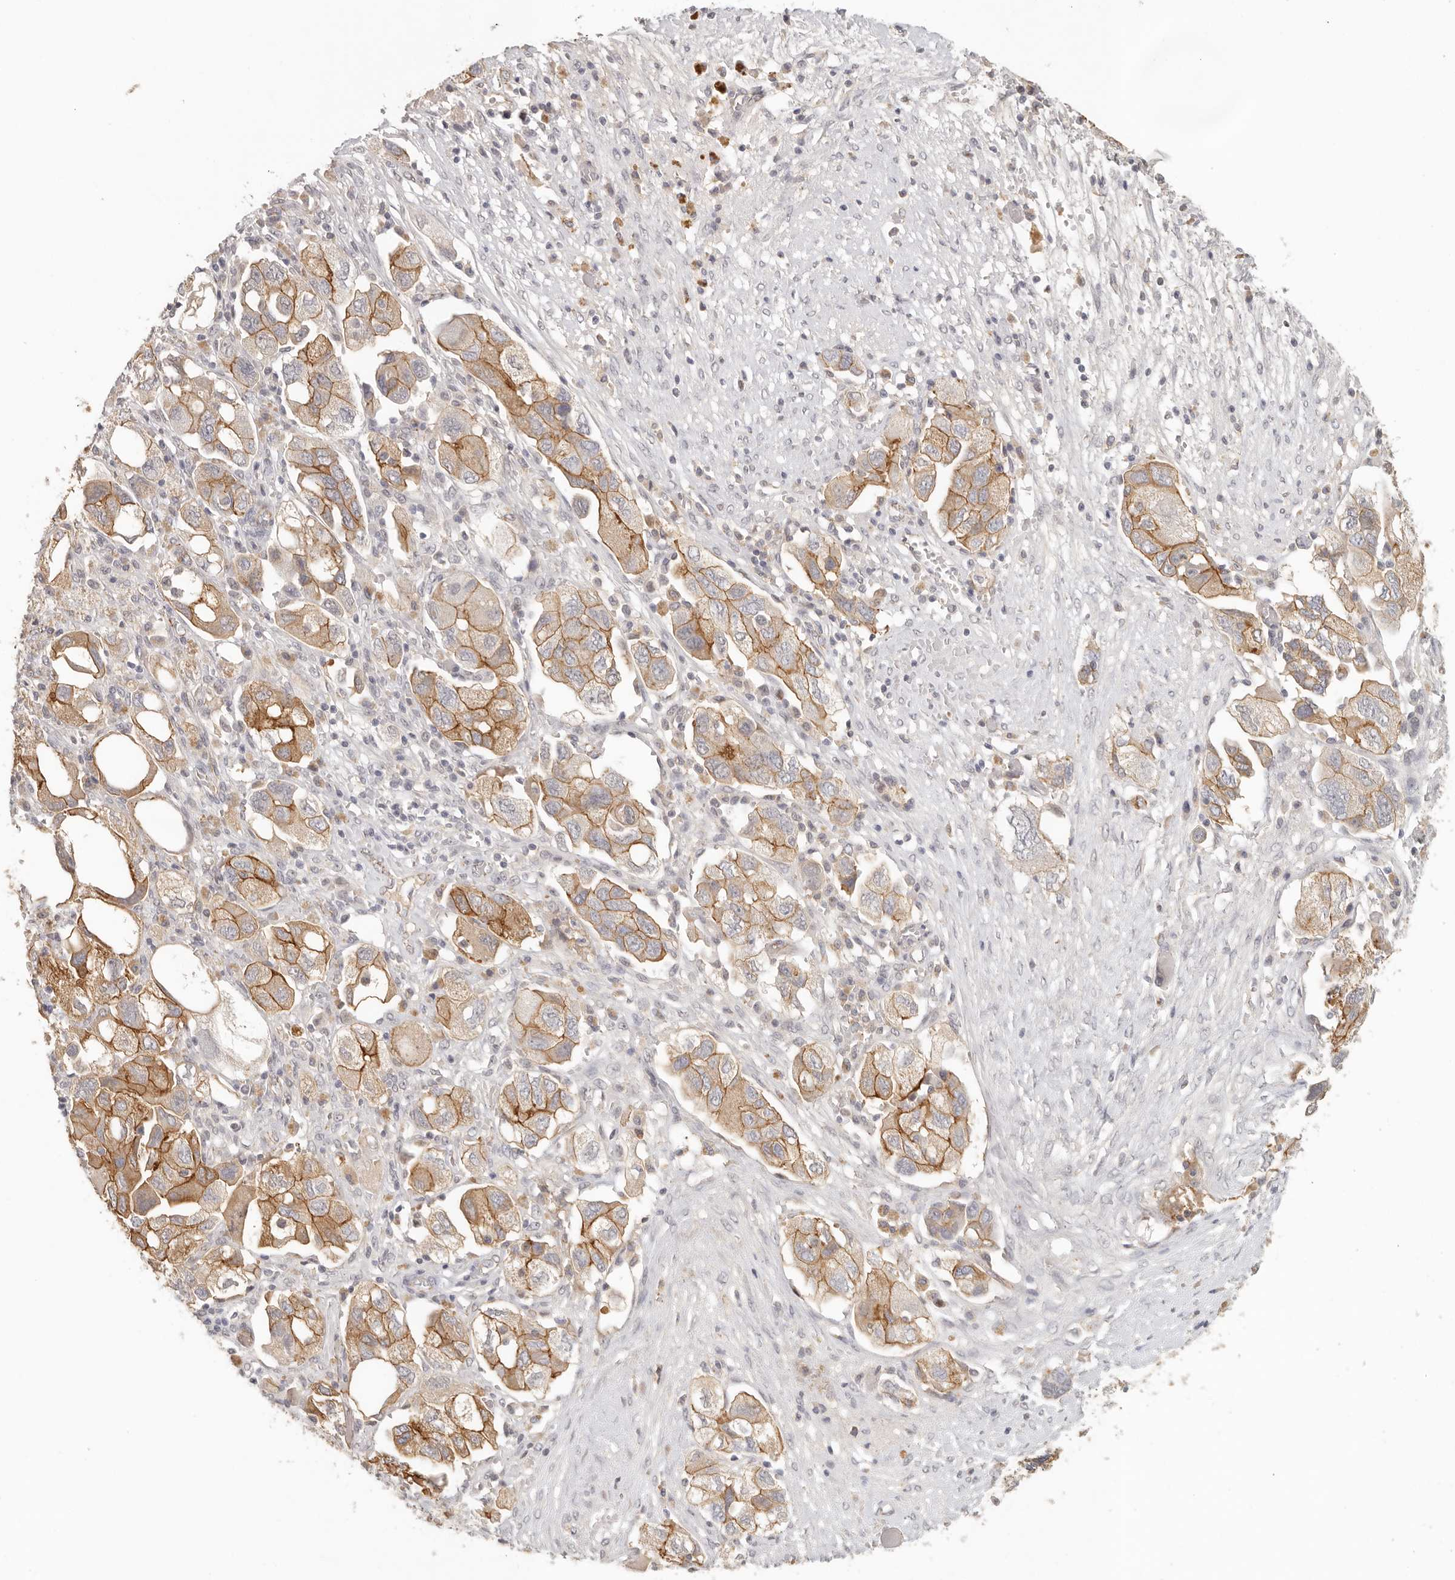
{"staining": {"intensity": "moderate", "quantity": ">75%", "location": "cytoplasmic/membranous"}, "tissue": "ovarian cancer", "cell_type": "Tumor cells", "image_type": "cancer", "snomed": [{"axis": "morphology", "description": "Carcinoma, NOS"}, {"axis": "morphology", "description": "Cystadenocarcinoma, serous, NOS"}, {"axis": "topography", "description": "Ovary"}], "caption": "Serous cystadenocarcinoma (ovarian) was stained to show a protein in brown. There is medium levels of moderate cytoplasmic/membranous positivity in approximately >75% of tumor cells.", "gene": "ANXA9", "patient": {"sex": "female", "age": 69}}